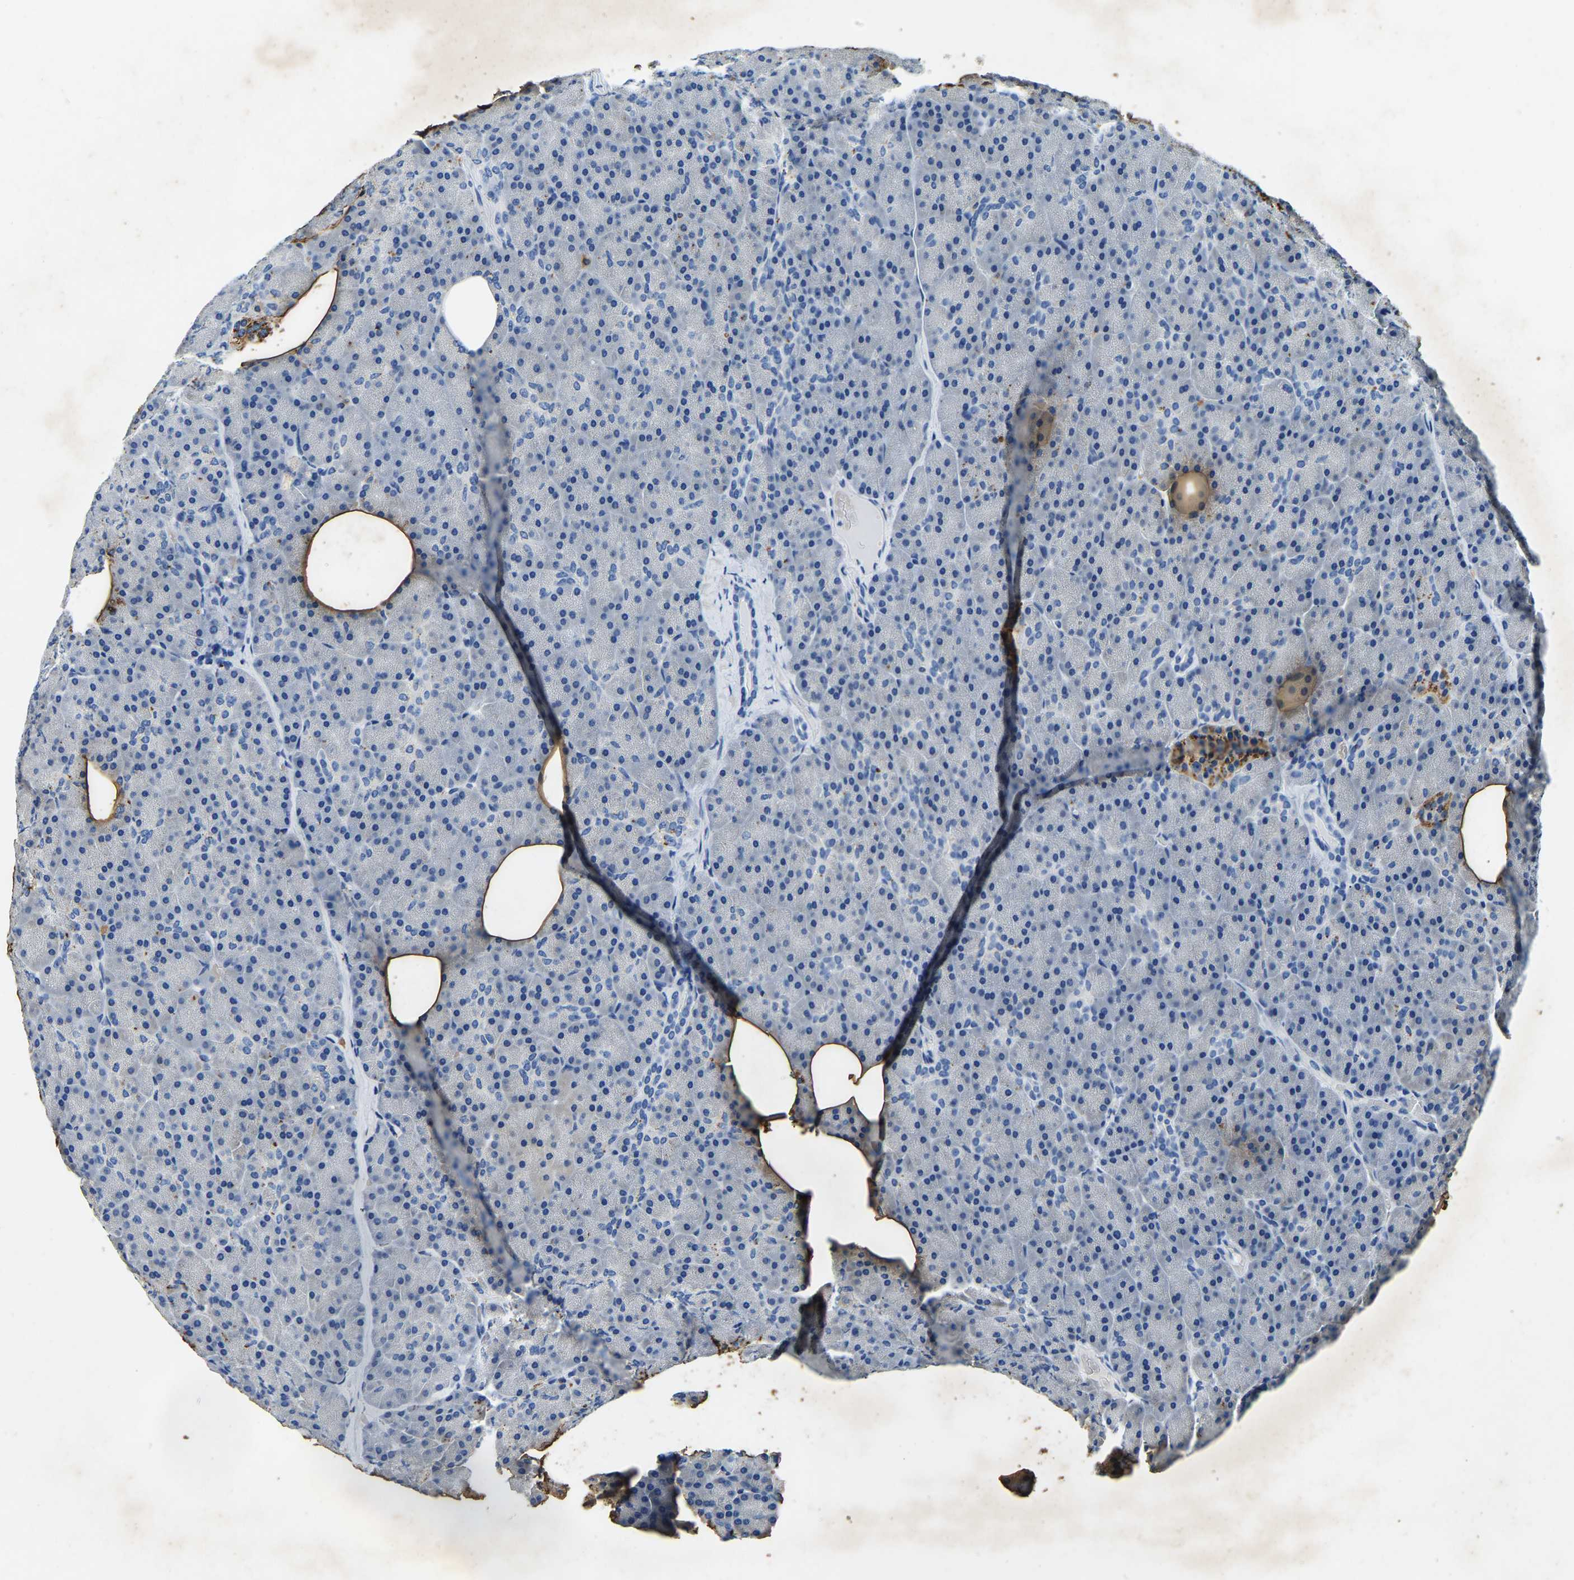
{"staining": {"intensity": "negative", "quantity": "none", "location": "none"}, "tissue": "pancreas", "cell_type": "Exocrine glandular cells", "image_type": "normal", "snomed": [{"axis": "morphology", "description": "Normal tissue, NOS"}, {"axis": "topography", "description": "Pancreas"}], "caption": "High power microscopy photomicrograph of an IHC photomicrograph of benign pancreas, revealing no significant expression in exocrine glandular cells.", "gene": "UBN2", "patient": {"sex": "female", "age": 35}}